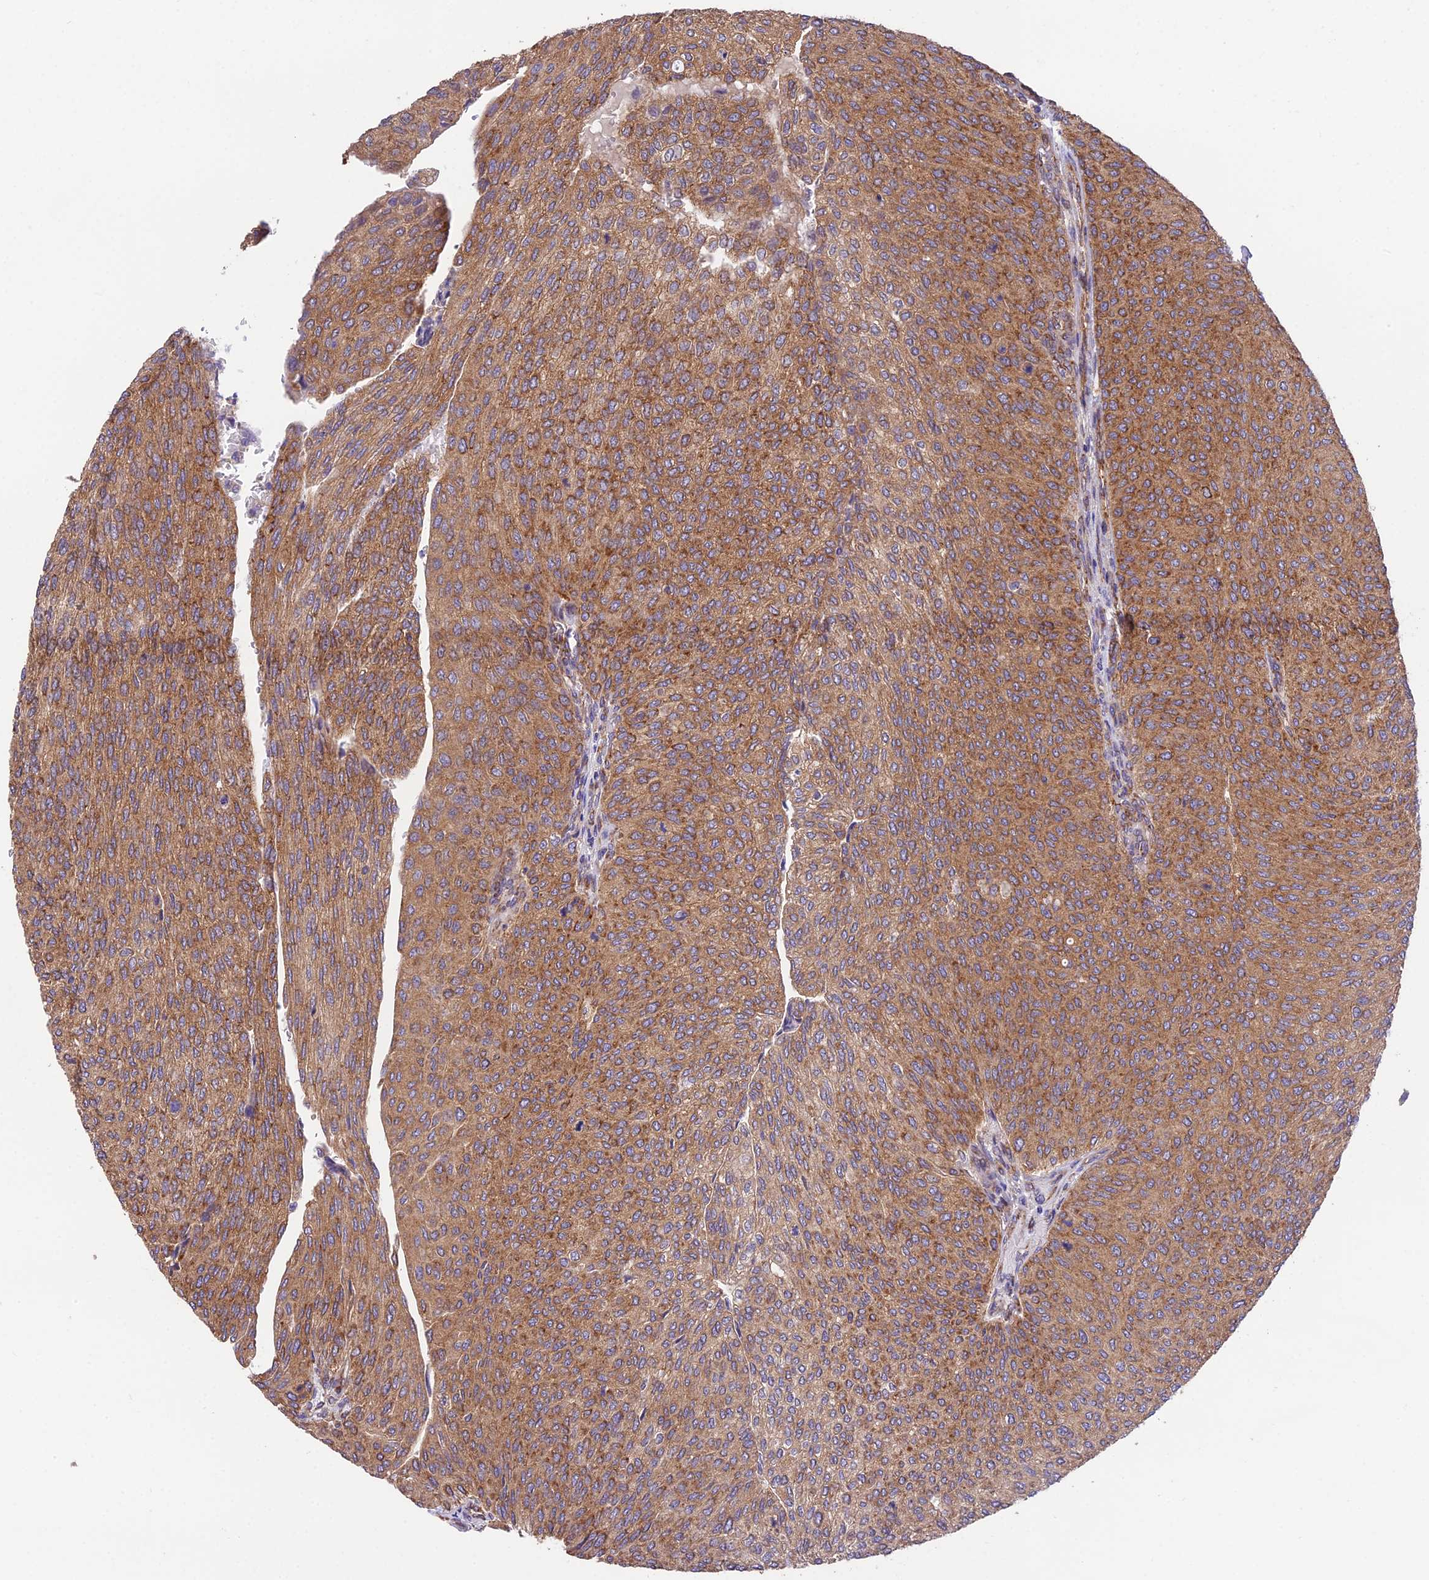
{"staining": {"intensity": "strong", "quantity": ">75%", "location": "cytoplasmic/membranous"}, "tissue": "urothelial cancer", "cell_type": "Tumor cells", "image_type": "cancer", "snomed": [{"axis": "morphology", "description": "Urothelial carcinoma, High grade"}, {"axis": "topography", "description": "Urinary bladder"}], "caption": "About >75% of tumor cells in urothelial carcinoma (high-grade) display strong cytoplasmic/membranous protein staining as visualized by brown immunohistochemical staining.", "gene": "BLOC1S4", "patient": {"sex": "female", "age": 79}}